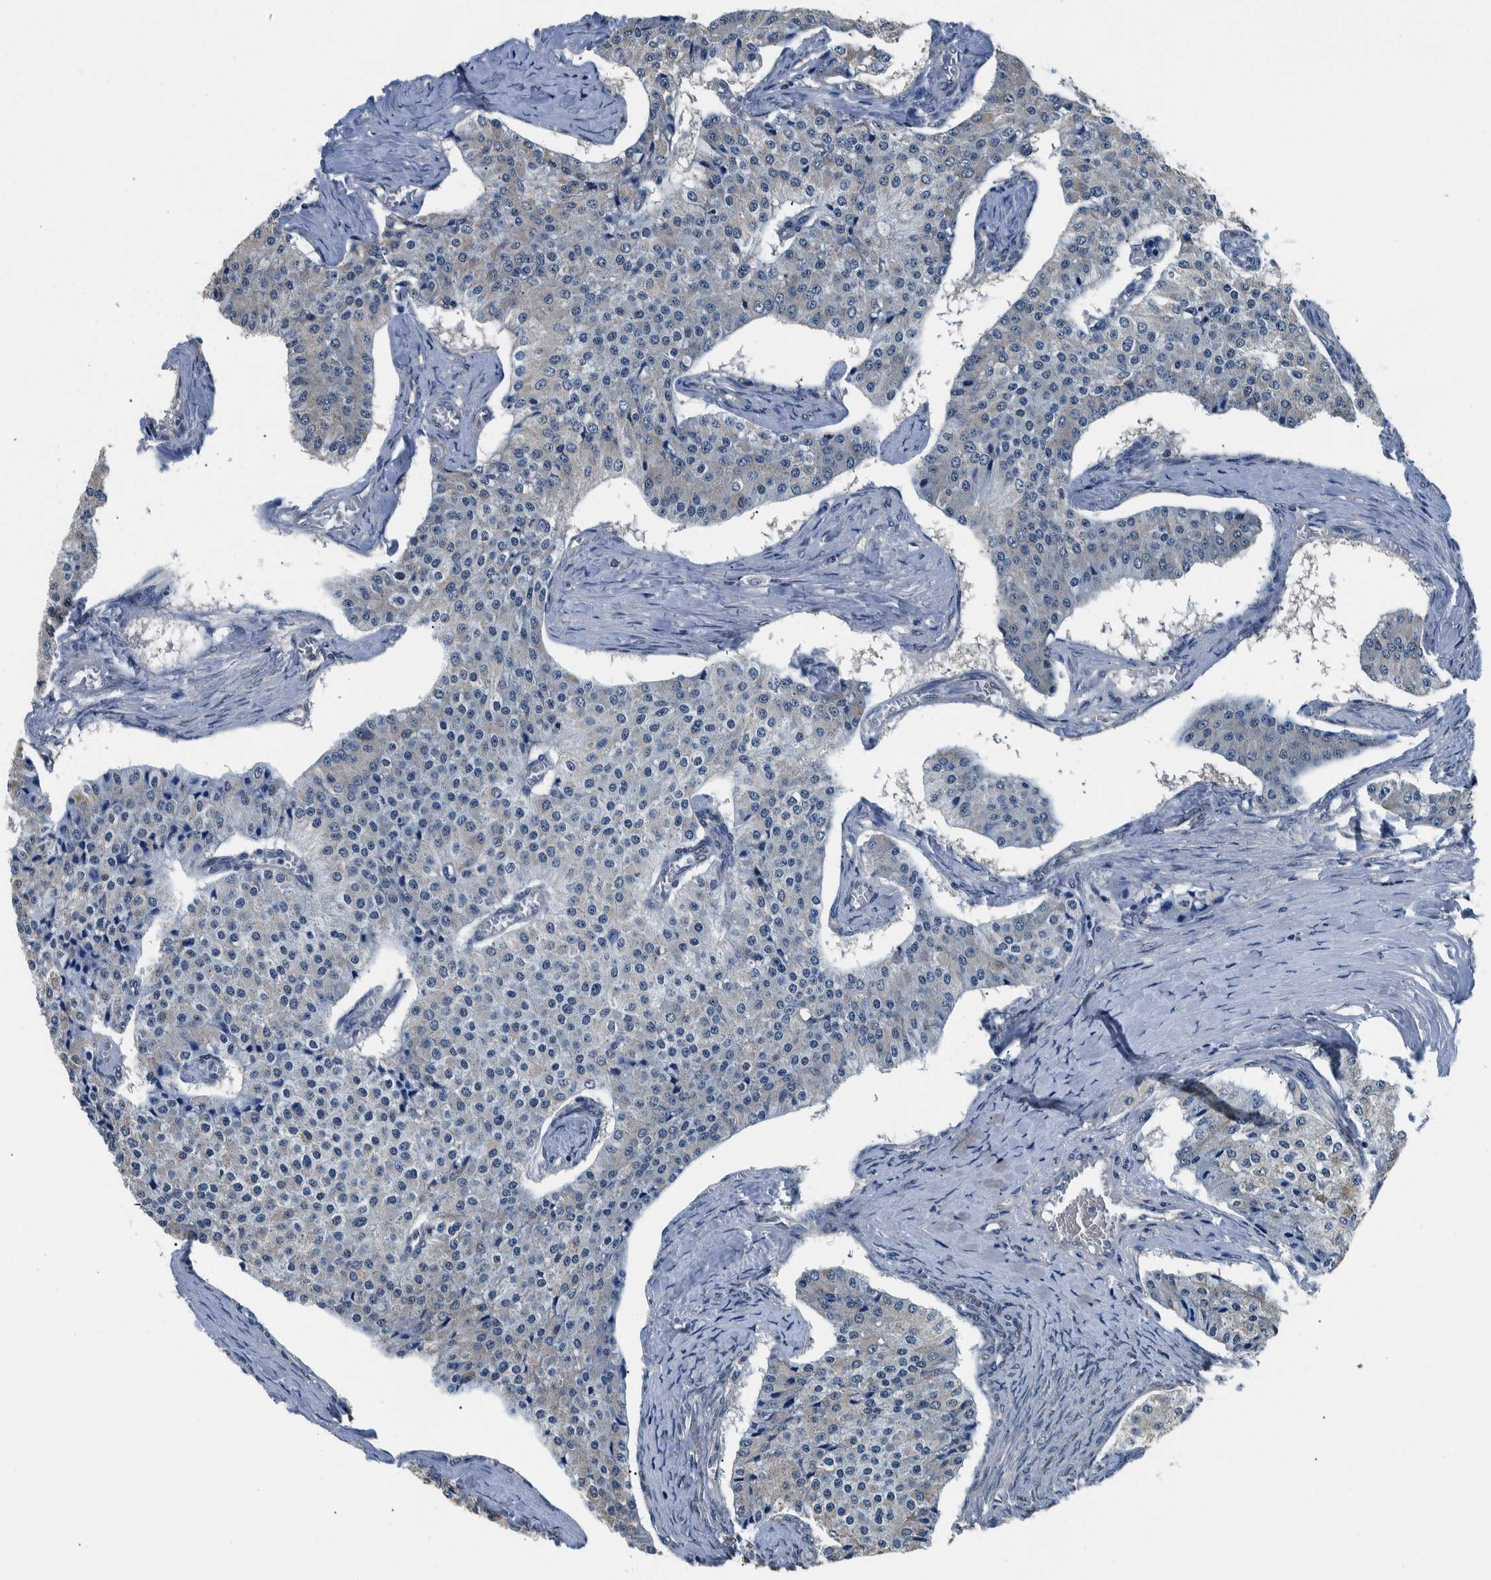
{"staining": {"intensity": "negative", "quantity": "none", "location": "none"}, "tissue": "carcinoid", "cell_type": "Tumor cells", "image_type": "cancer", "snomed": [{"axis": "morphology", "description": "Carcinoid, malignant, NOS"}, {"axis": "topography", "description": "Colon"}], "caption": "This is an immunohistochemistry photomicrograph of human carcinoid. There is no staining in tumor cells.", "gene": "NIBAN2", "patient": {"sex": "female", "age": 52}}